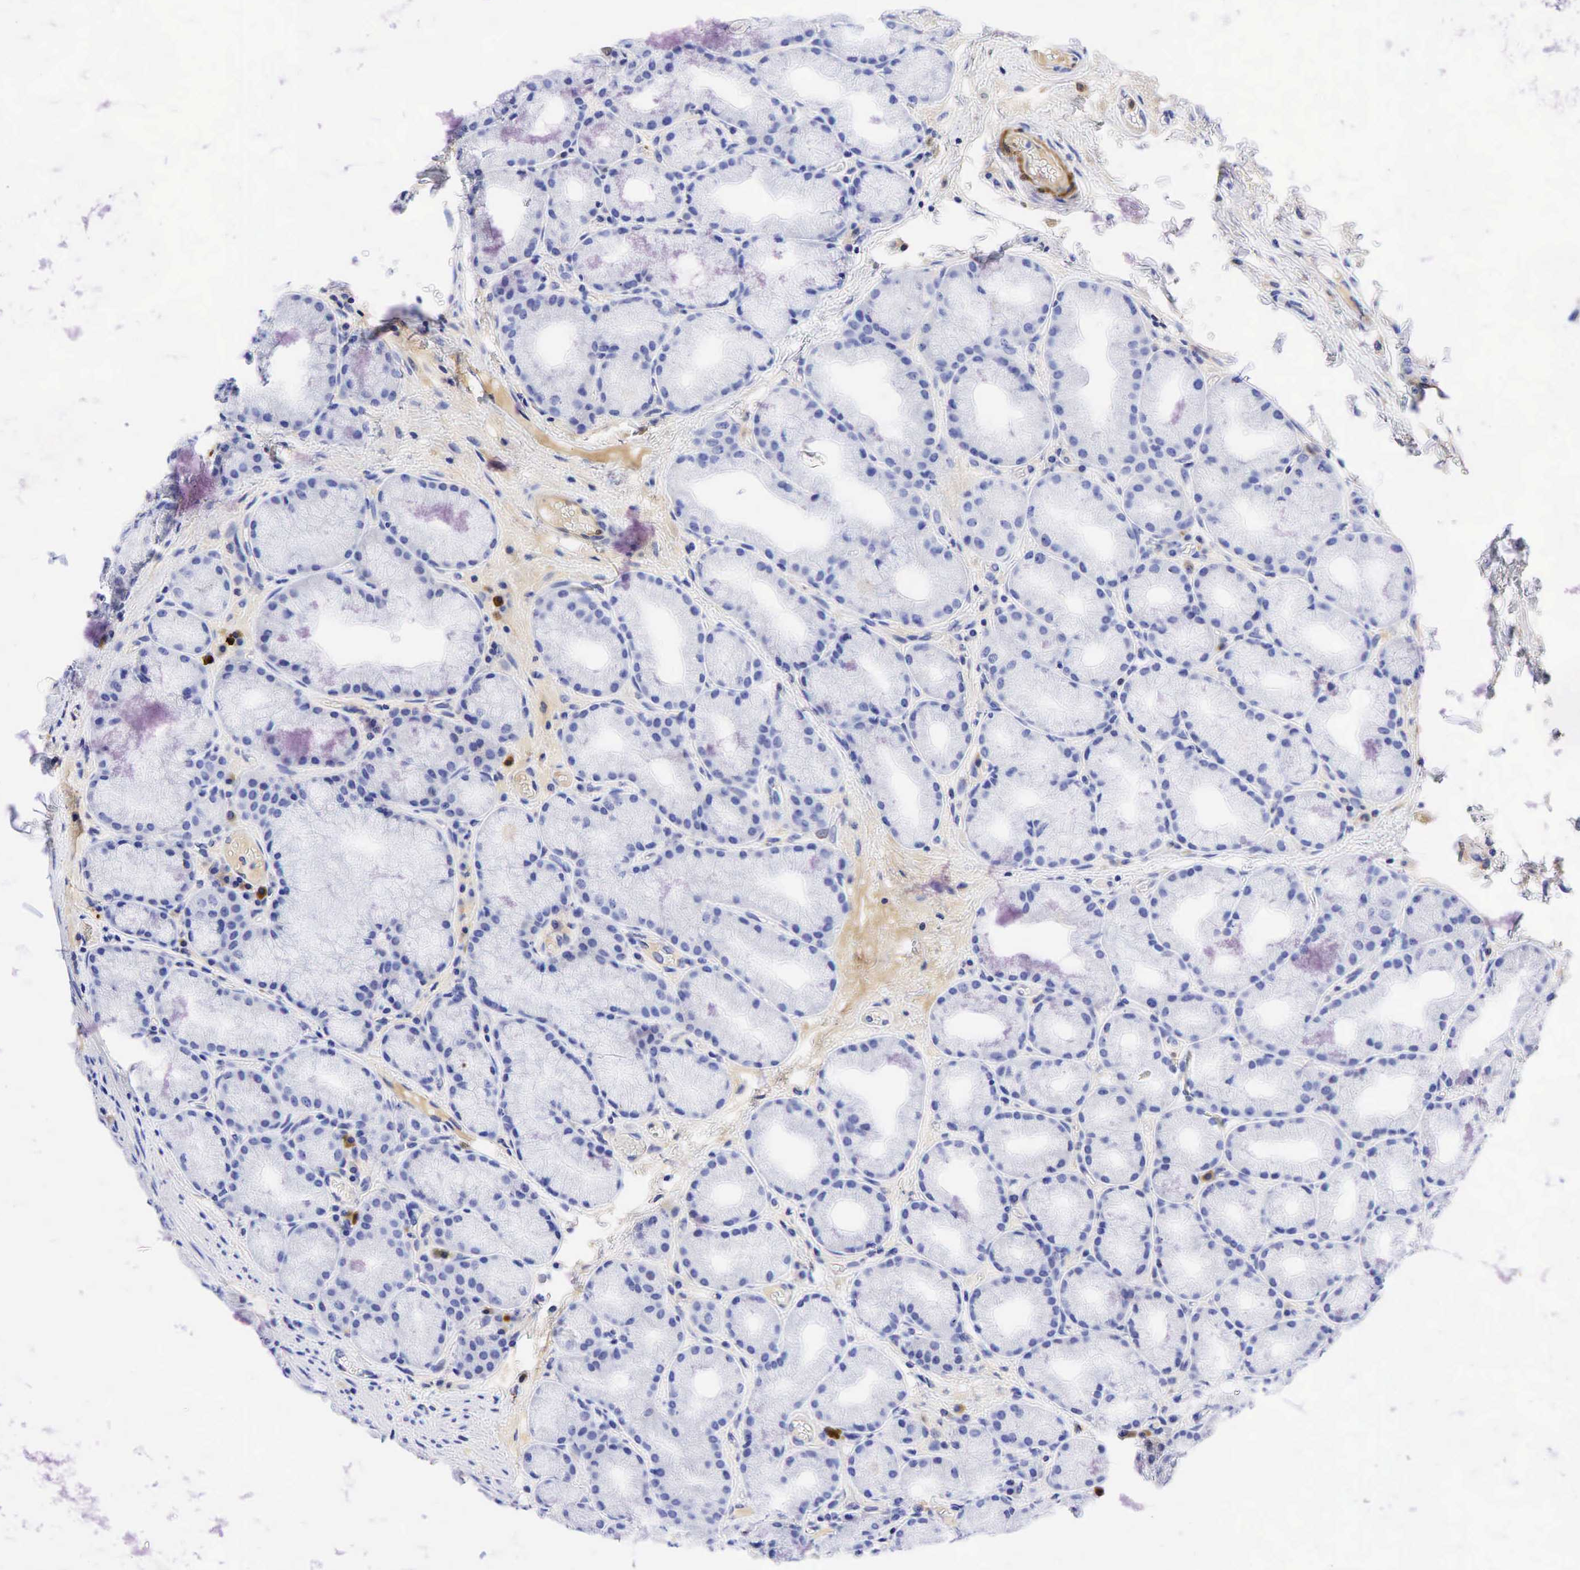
{"staining": {"intensity": "negative", "quantity": "none", "location": "none"}, "tissue": "duodenum", "cell_type": "Glandular cells", "image_type": "normal", "snomed": [{"axis": "morphology", "description": "Normal tissue, NOS"}, {"axis": "topography", "description": "Duodenum"}], "caption": "Image shows no significant protein expression in glandular cells of benign duodenum.", "gene": "TNFRSF8", "patient": {"sex": "female", "age": 43}}